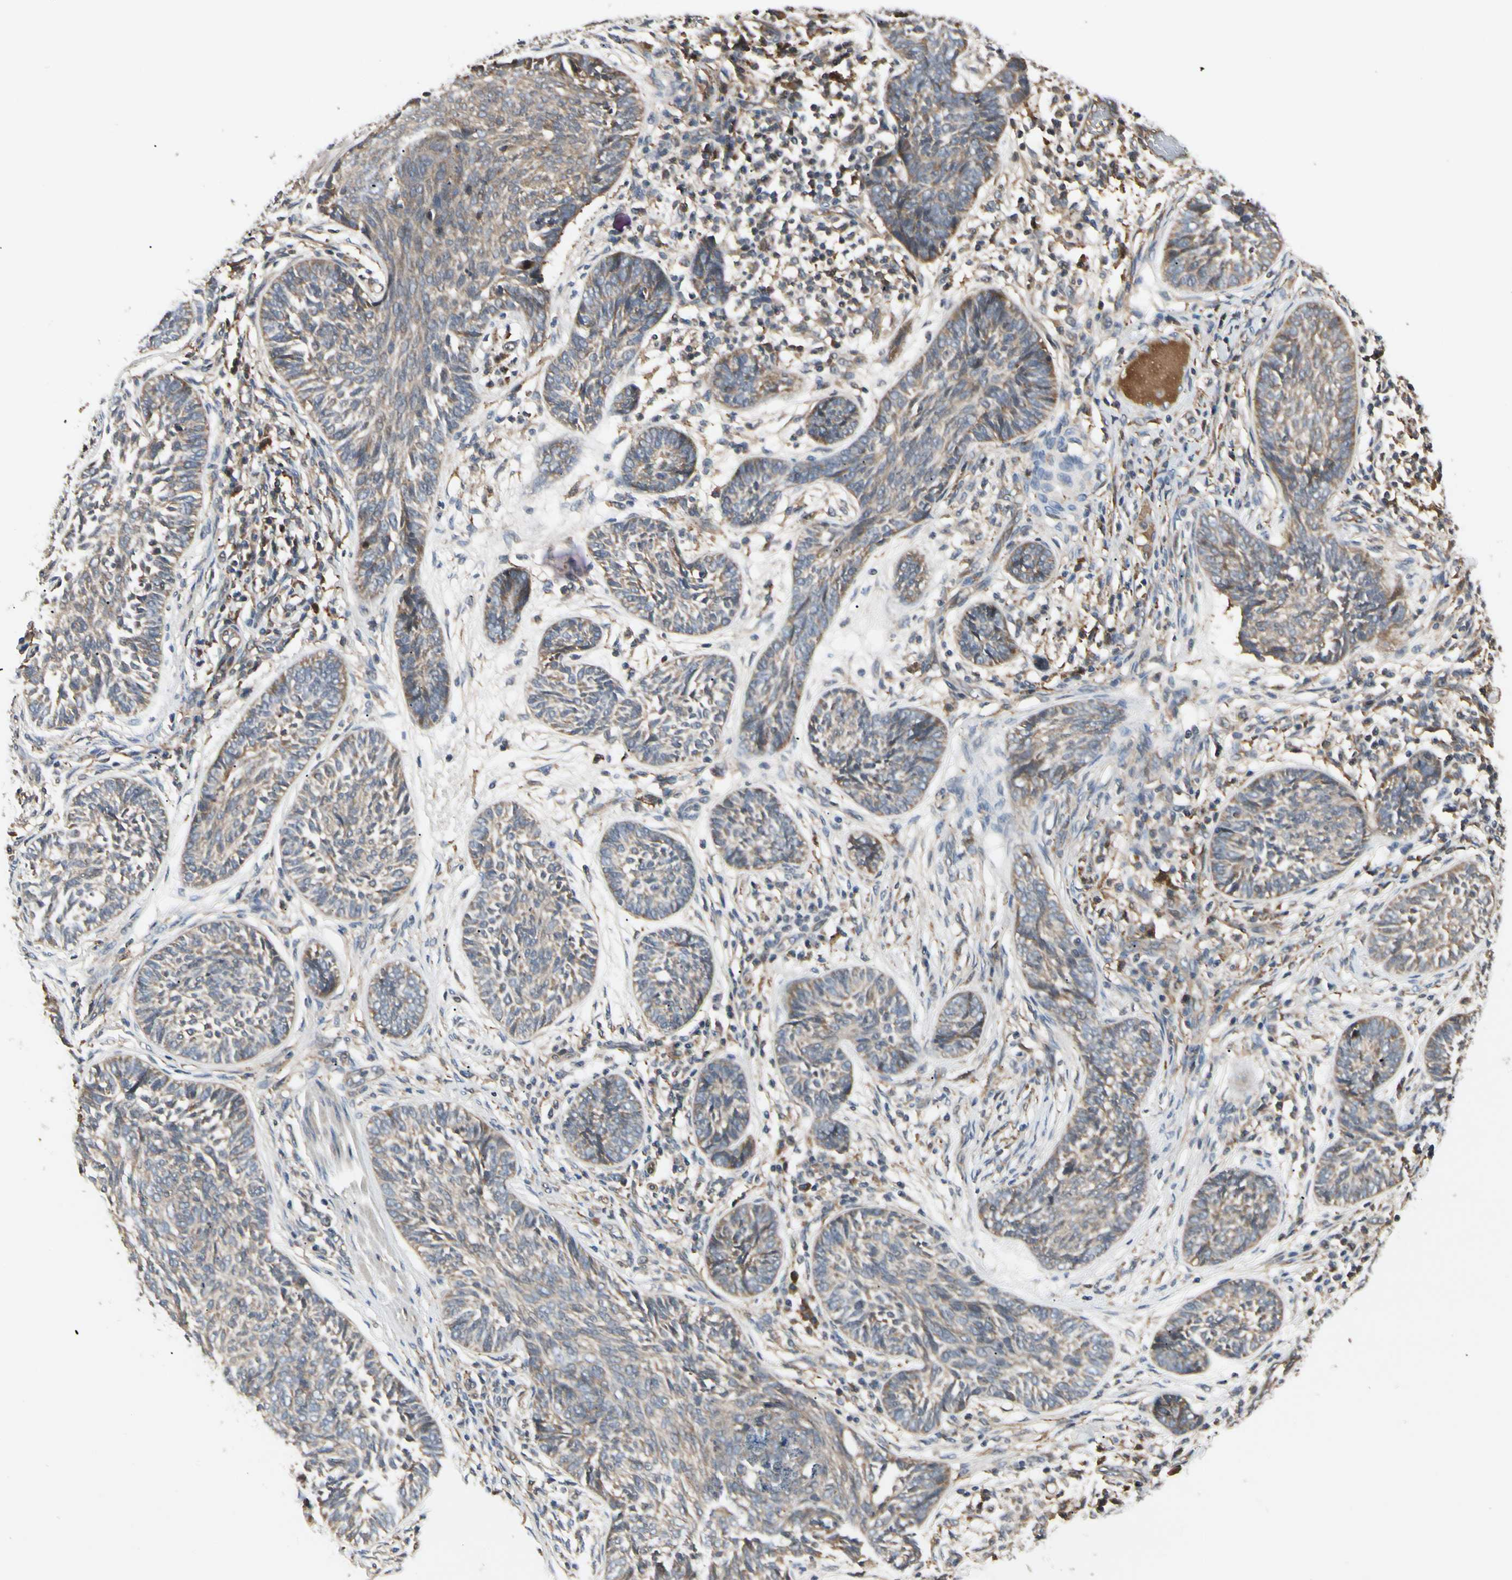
{"staining": {"intensity": "moderate", "quantity": ">75%", "location": "cytoplasmic/membranous"}, "tissue": "skin cancer", "cell_type": "Tumor cells", "image_type": "cancer", "snomed": [{"axis": "morphology", "description": "Papilloma, NOS"}, {"axis": "morphology", "description": "Basal cell carcinoma"}, {"axis": "topography", "description": "Skin"}], "caption": "Immunohistochemical staining of human skin cancer (papilloma) displays medium levels of moderate cytoplasmic/membranous protein staining in approximately >75% of tumor cells.", "gene": "RNF14", "patient": {"sex": "male", "age": 87}}